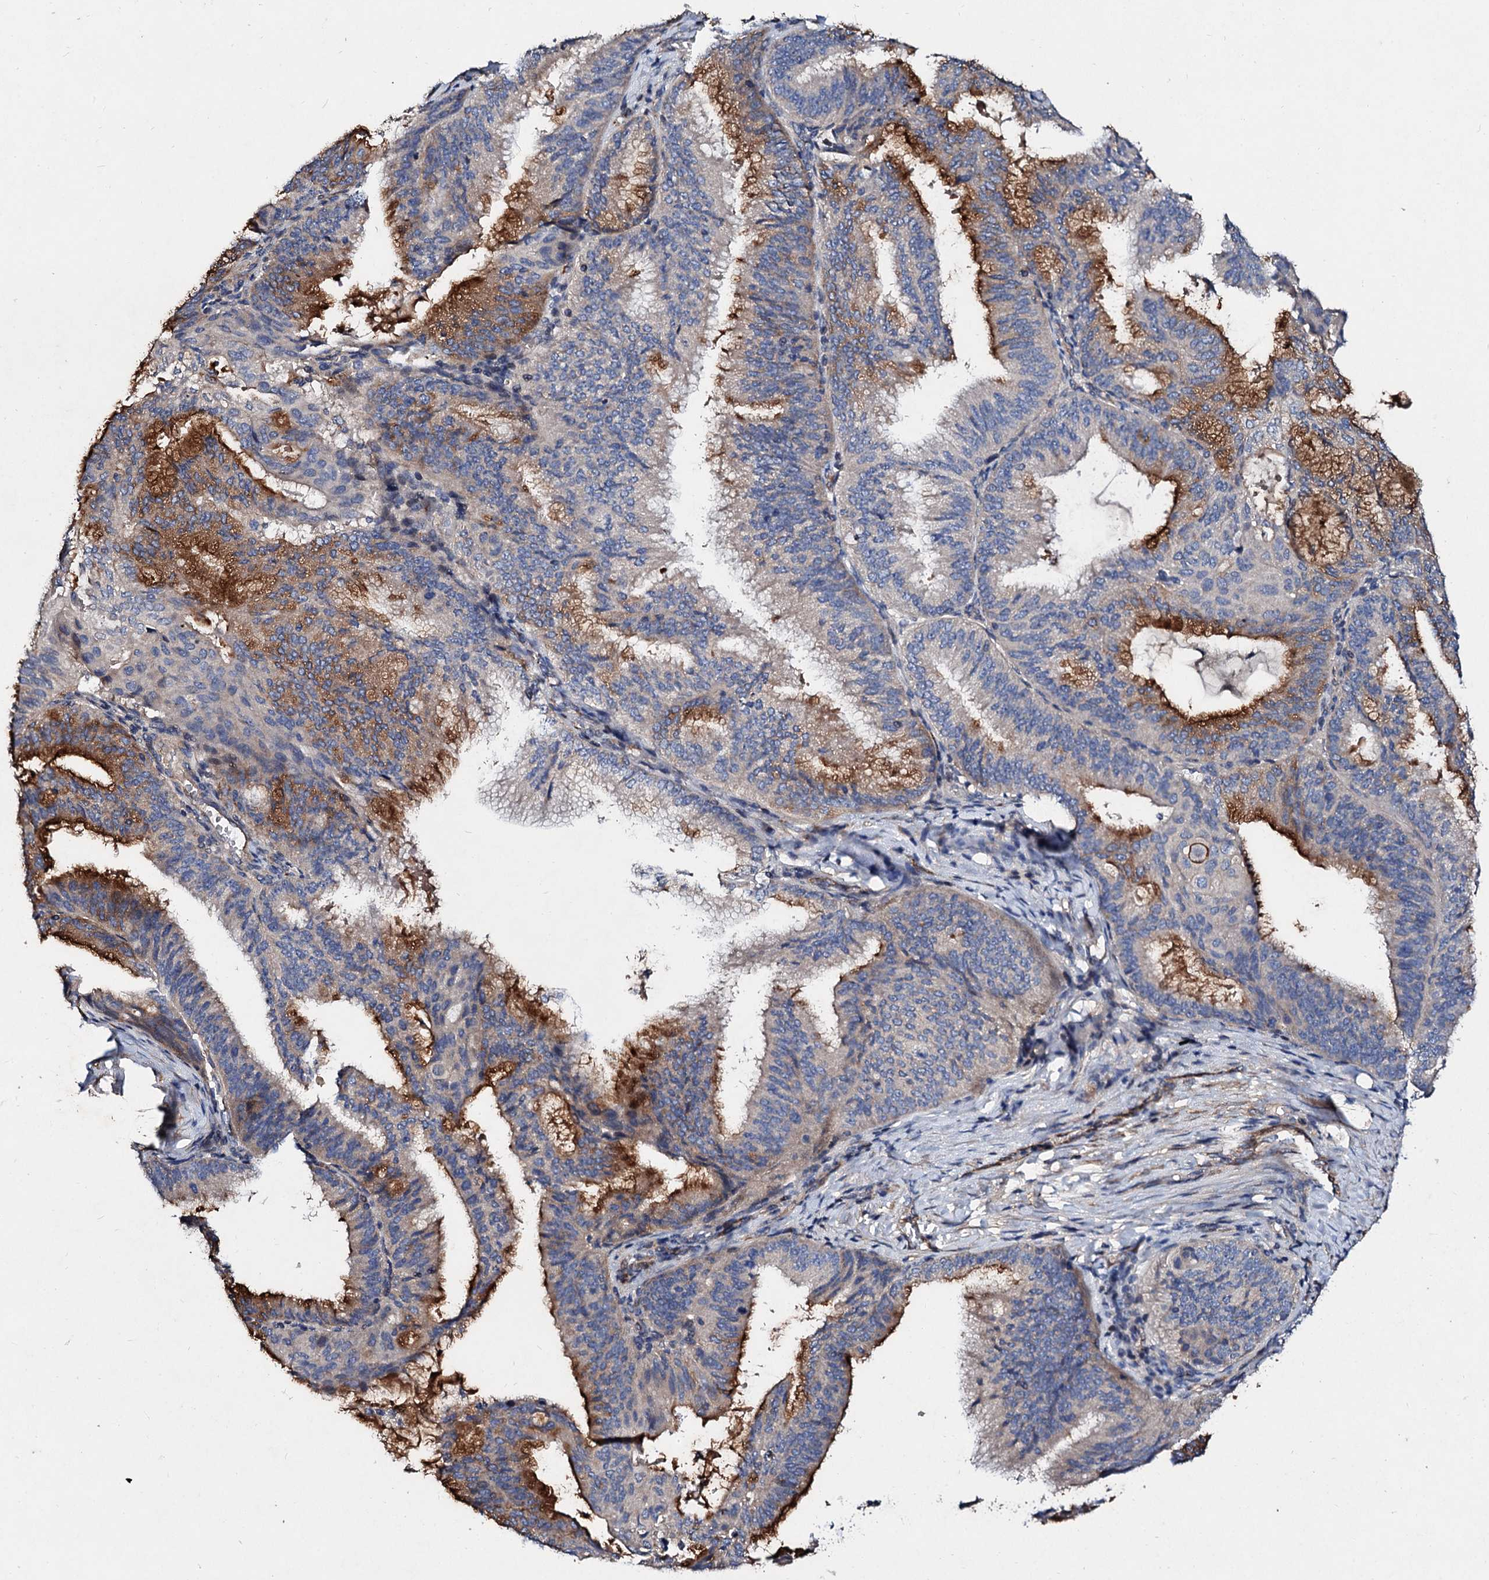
{"staining": {"intensity": "strong", "quantity": "25%-75%", "location": "cytoplasmic/membranous"}, "tissue": "endometrial cancer", "cell_type": "Tumor cells", "image_type": "cancer", "snomed": [{"axis": "morphology", "description": "Adenocarcinoma, NOS"}, {"axis": "topography", "description": "Endometrium"}], "caption": "Protein analysis of endometrial cancer tissue shows strong cytoplasmic/membranous expression in approximately 25%-75% of tumor cells. The staining is performed using DAB brown chromogen to label protein expression. The nuclei are counter-stained blue using hematoxylin.", "gene": "FIBIN", "patient": {"sex": "female", "age": 49}}